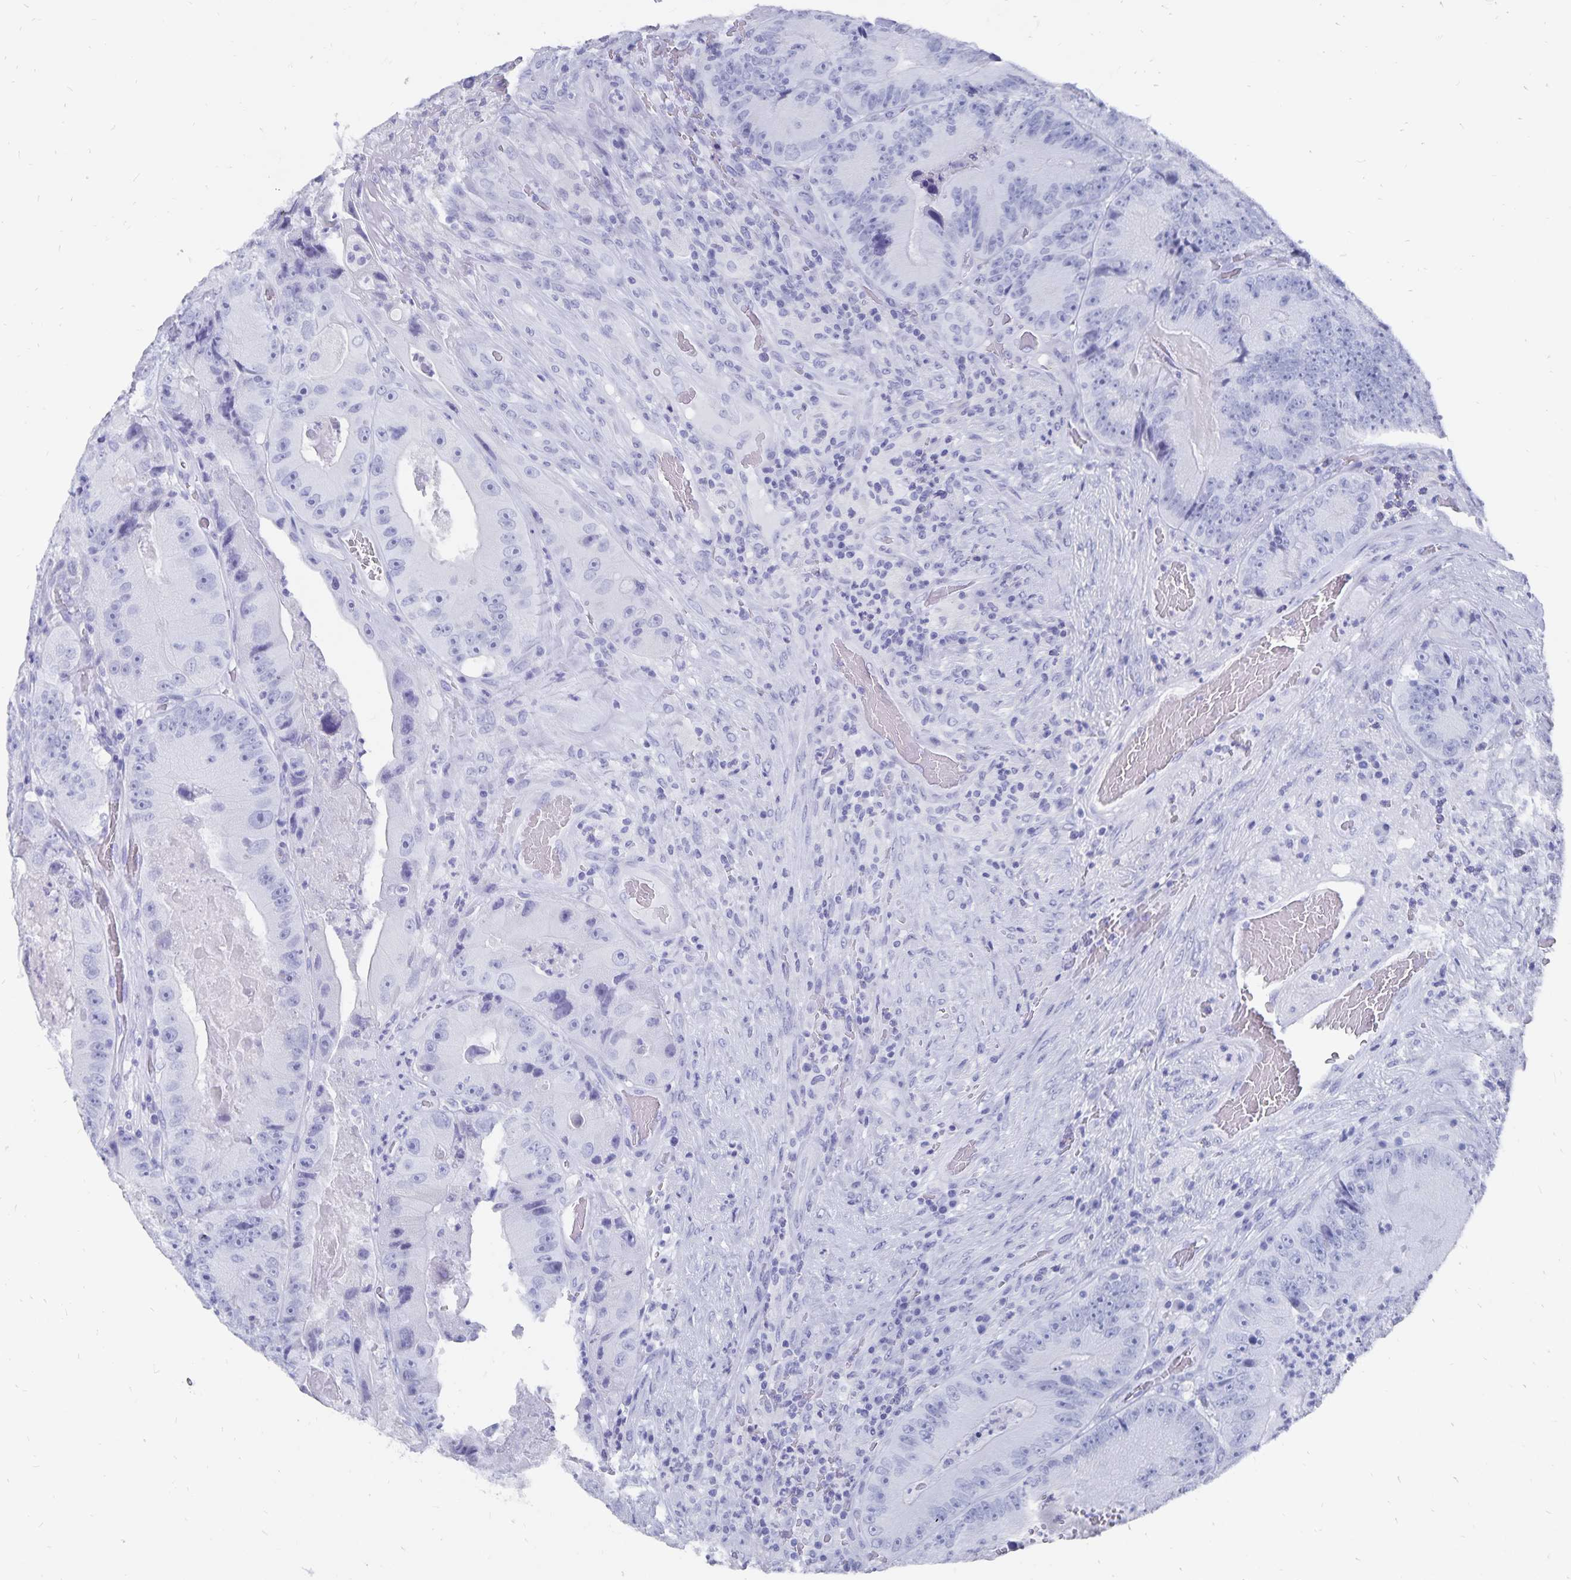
{"staining": {"intensity": "negative", "quantity": "none", "location": "none"}, "tissue": "colorectal cancer", "cell_type": "Tumor cells", "image_type": "cancer", "snomed": [{"axis": "morphology", "description": "Adenocarcinoma, NOS"}, {"axis": "topography", "description": "Colon"}], "caption": "Protein analysis of colorectal cancer (adenocarcinoma) demonstrates no significant positivity in tumor cells.", "gene": "ADH1A", "patient": {"sex": "female", "age": 86}}